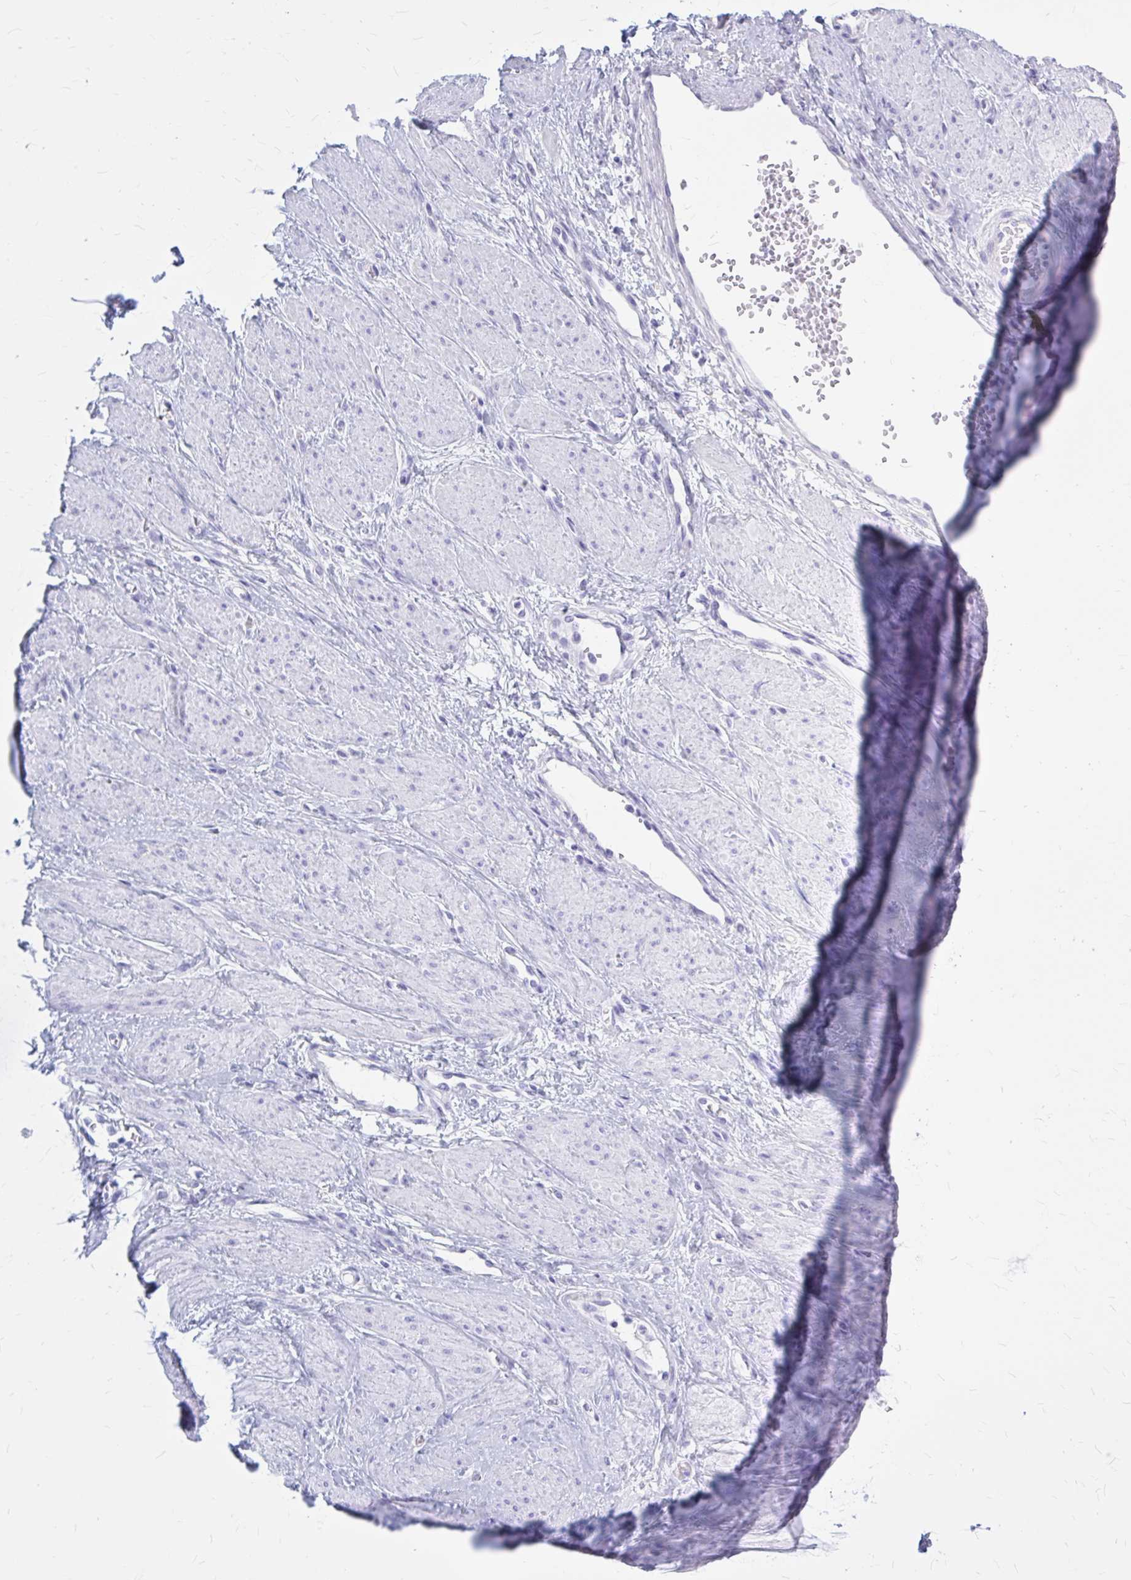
{"staining": {"intensity": "negative", "quantity": "none", "location": "none"}, "tissue": "smooth muscle", "cell_type": "Smooth muscle cells", "image_type": "normal", "snomed": [{"axis": "morphology", "description": "Normal tissue, NOS"}, {"axis": "topography", "description": "Smooth muscle"}, {"axis": "topography", "description": "Uterus"}], "caption": "This is an immunohistochemistry (IHC) image of benign smooth muscle. There is no expression in smooth muscle cells.", "gene": "KLHDC7A", "patient": {"sex": "female", "age": 39}}